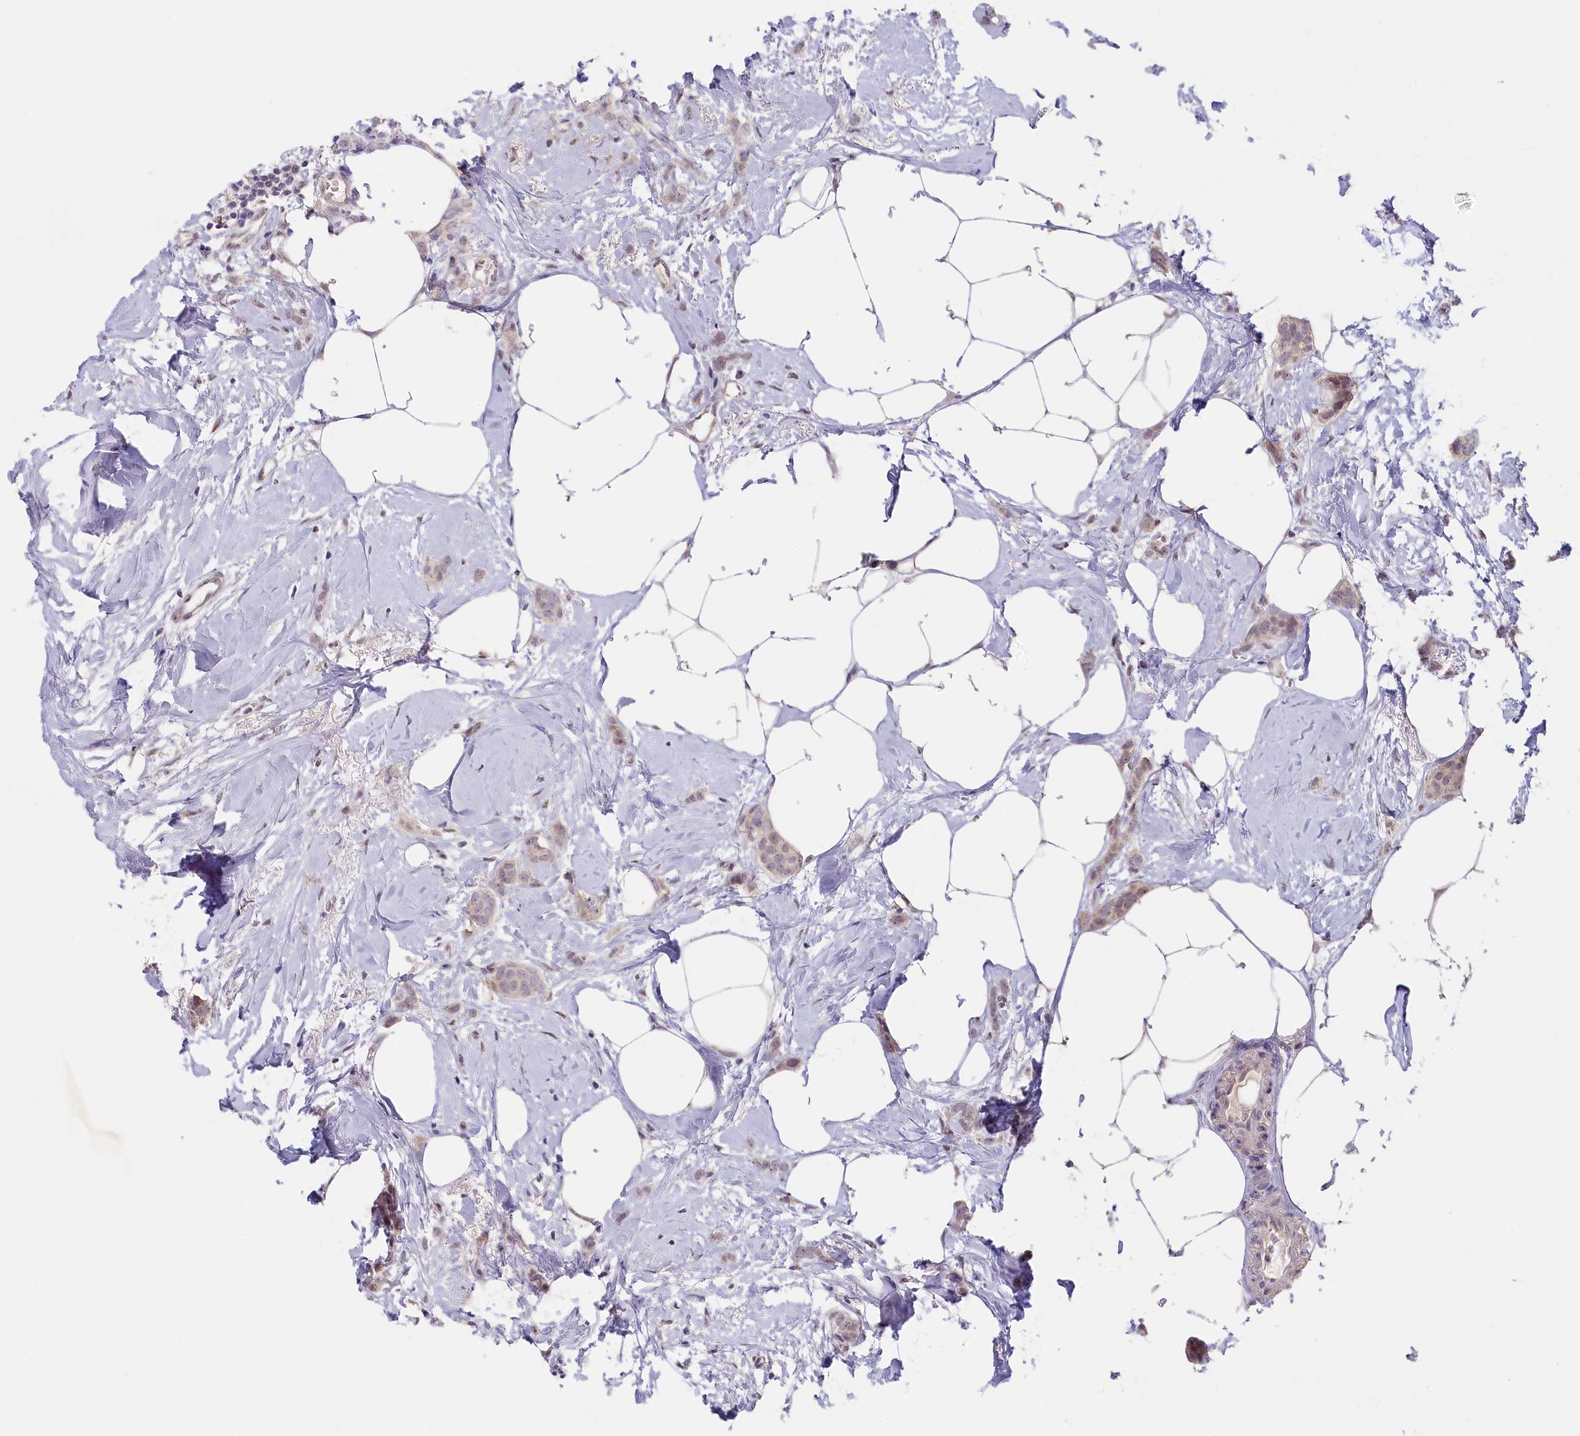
{"staining": {"intensity": "negative", "quantity": "none", "location": "none"}, "tissue": "breast cancer", "cell_type": "Tumor cells", "image_type": "cancer", "snomed": [{"axis": "morphology", "description": "Duct carcinoma"}, {"axis": "topography", "description": "Breast"}], "caption": "DAB (3,3'-diaminobenzidine) immunohistochemical staining of breast invasive ductal carcinoma reveals no significant expression in tumor cells. (Brightfield microscopy of DAB (3,3'-diaminobenzidine) immunohistochemistry at high magnification).", "gene": "SEC31B", "patient": {"sex": "female", "age": 72}}